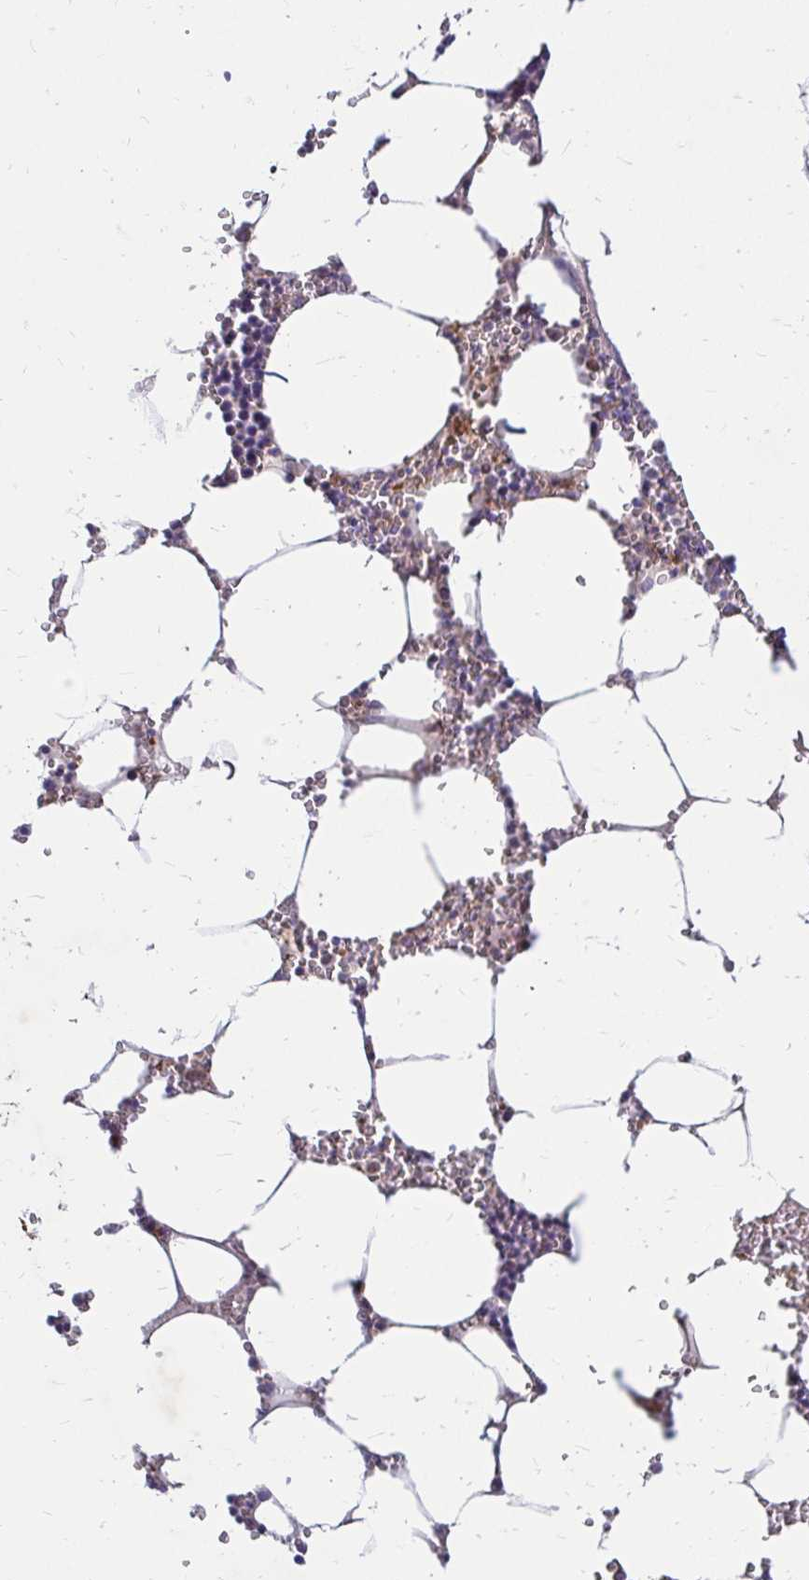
{"staining": {"intensity": "moderate", "quantity": "<25%", "location": "cytoplasmic/membranous"}, "tissue": "bone marrow", "cell_type": "Hematopoietic cells", "image_type": "normal", "snomed": [{"axis": "morphology", "description": "Normal tissue, NOS"}, {"axis": "topography", "description": "Bone marrow"}], "caption": "The histopathology image demonstrates a brown stain indicating the presence of a protein in the cytoplasmic/membranous of hematopoietic cells in bone marrow.", "gene": "YAP1", "patient": {"sex": "male", "age": 54}}